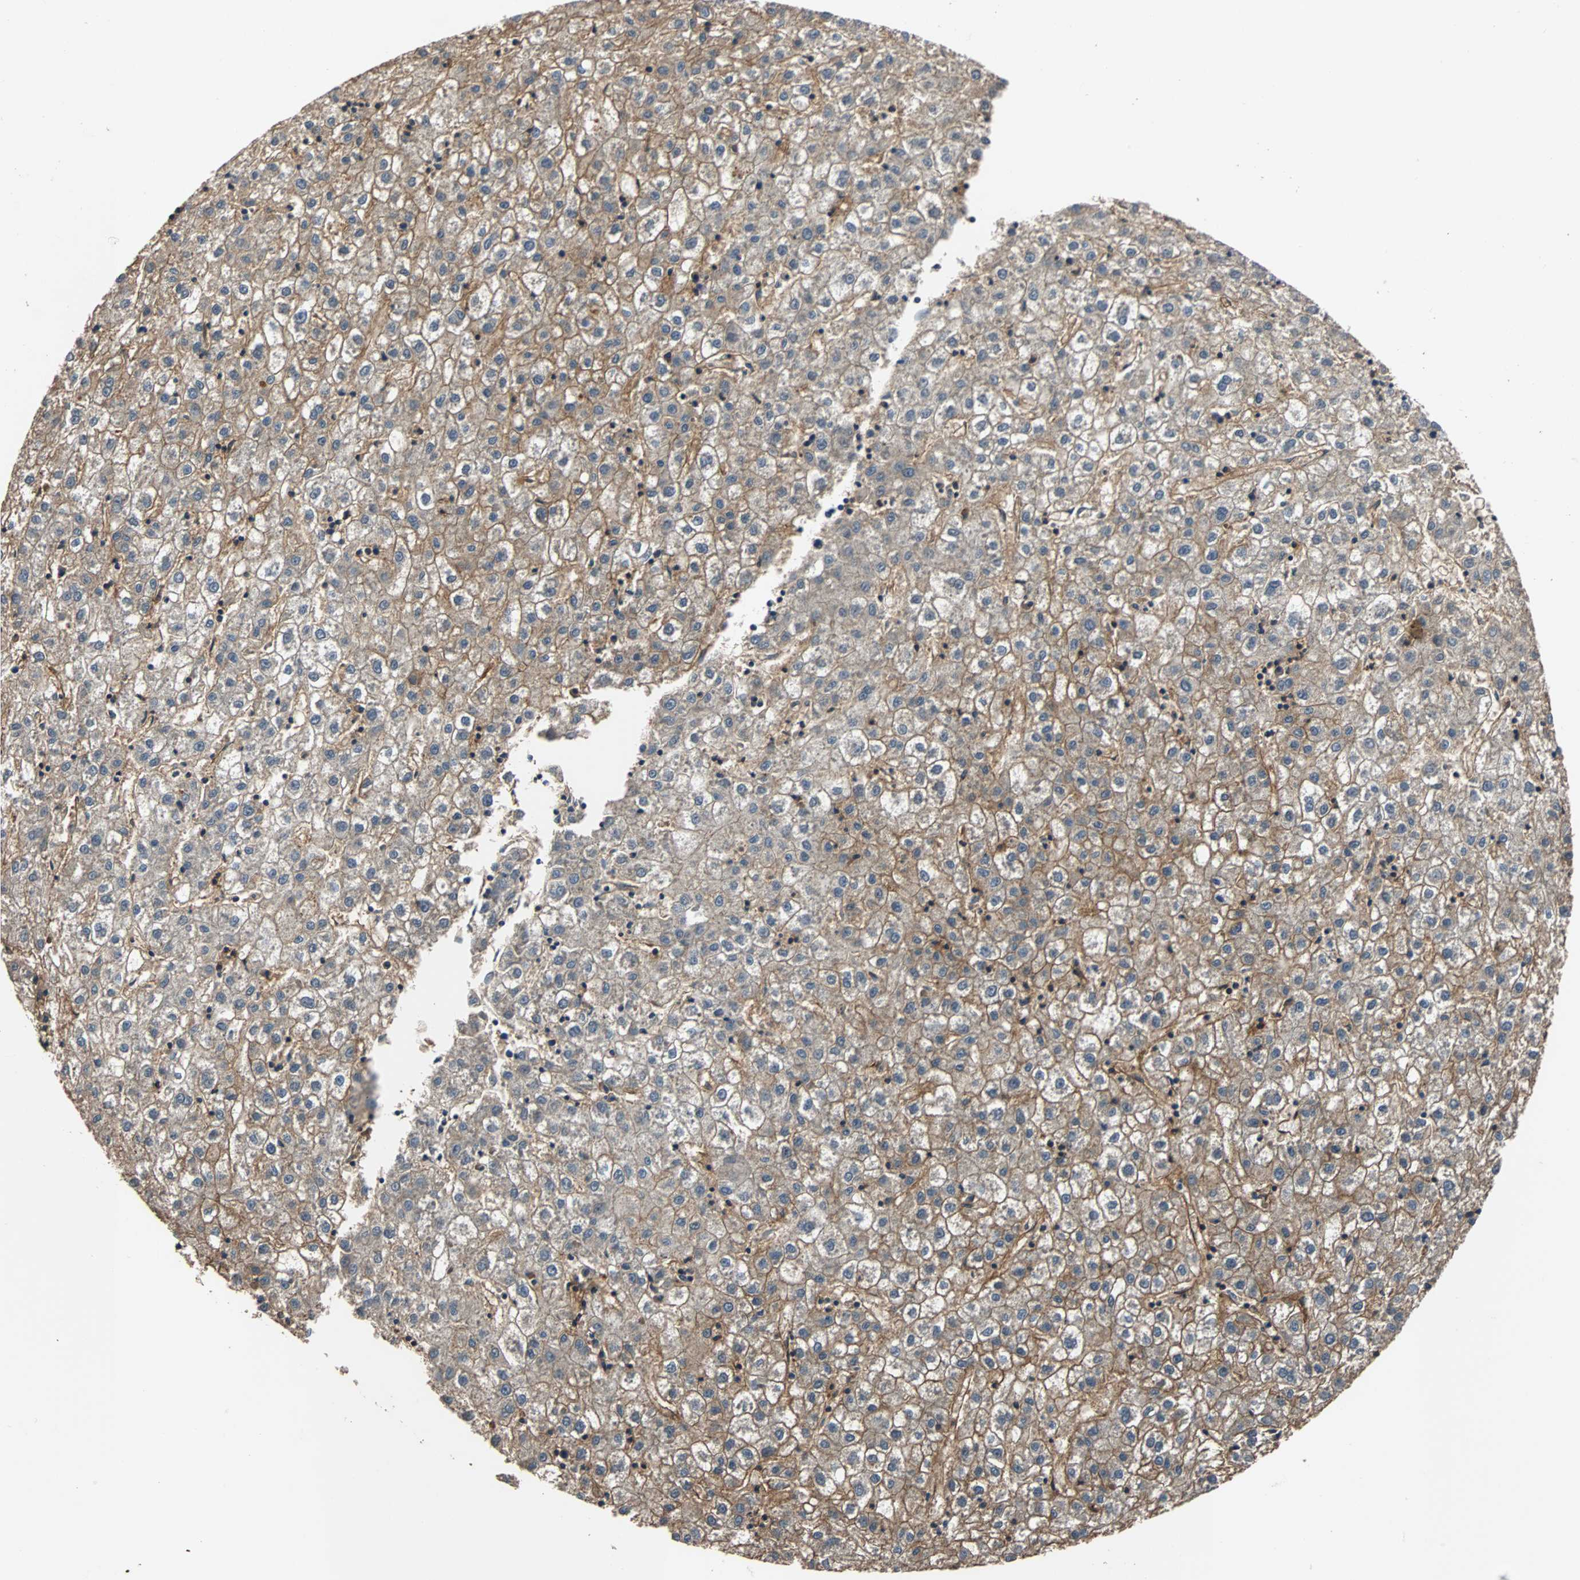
{"staining": {"intensity": "moderate", "quantity": ">75%", "location": "cytoplasmic/membranous"}, "tissue": "liver cancer", "cell_type": "Tumor cells", "image_type": "cancer", "snomed": [{"axis": "morphology", "description": "Carcinoma, Hepatocellular, NOS"}, {"axis": "topography", "description": "Liver"}], "caption": "Immunohistochemistry (IHC) staining of liver cancer, which demonstrates medium levels of moderate cytoplasmic/membranous positivity in about >75% of tumor cells indicating moderate cytoplasmic/membranous protein staining. The staining was performed using DAB (brown) for protein detection and nuclei were counterstained in hematoxylin (blue).", "gene": "NDRG1", "patient": {"sex": "male", "age": 72}}